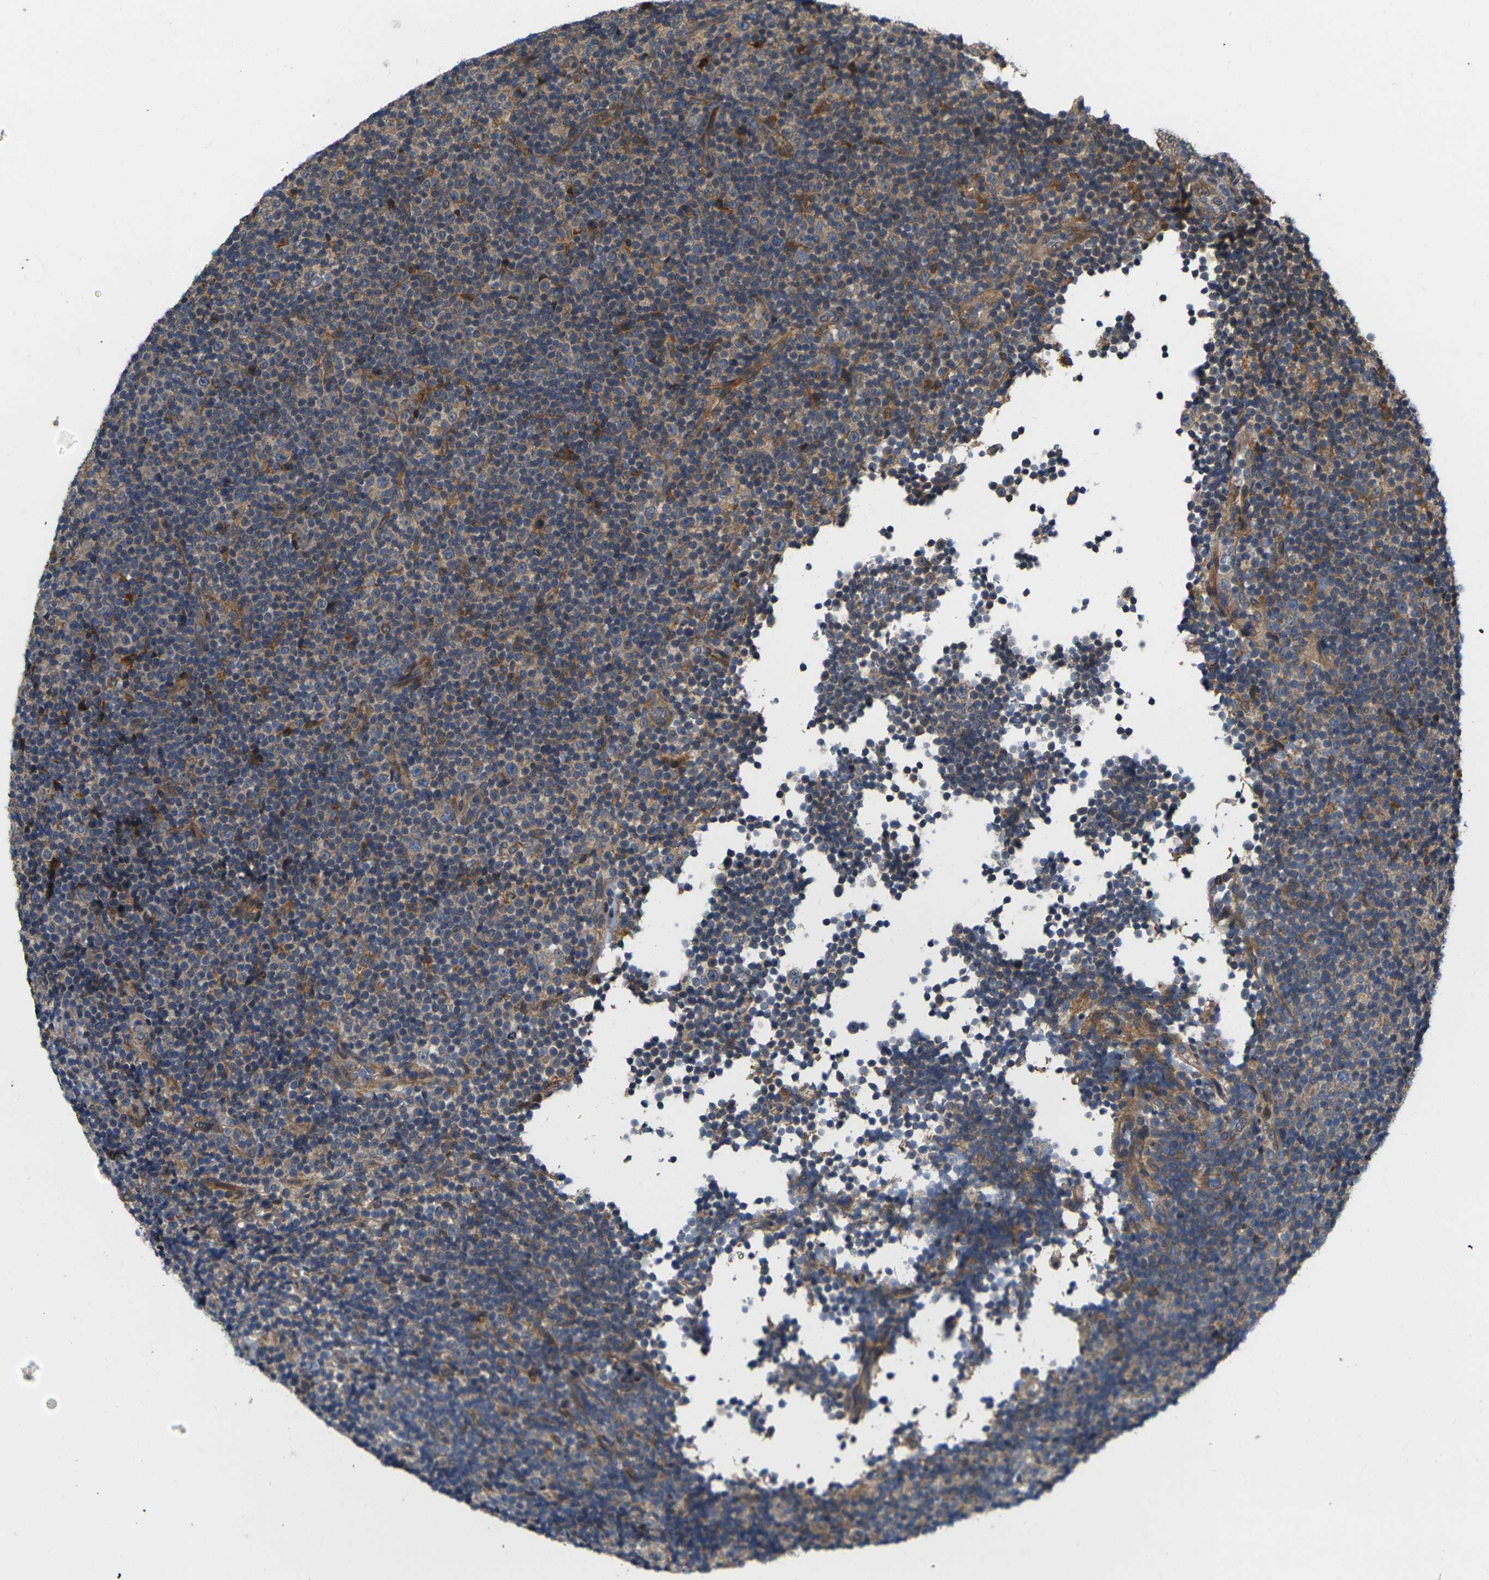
{"staining": {"intensity": "moderate", "quantity": "<25%", "location": "cytoplasmic/membranous"}, "tissue": "lymphoma", "cell_type": "Tumor cells", "image_type": "cancer", "snomed": [{"axis": "morphology", "description": "Malignant lymphoma, non-Hodgkin's type, Low grade"}, {"axis": "topography", "description": "Lymph node"}], "caption": "Immunohistochemical staining of malignant lymphoma, non-Hodgkin's type (low-grade) reveals low levels of moderate cytoplasmic/membranous protein positivity in about <25% of tumor cells.", "gene": "FZD1", "patient": {"sex": "female", "age": 67}}